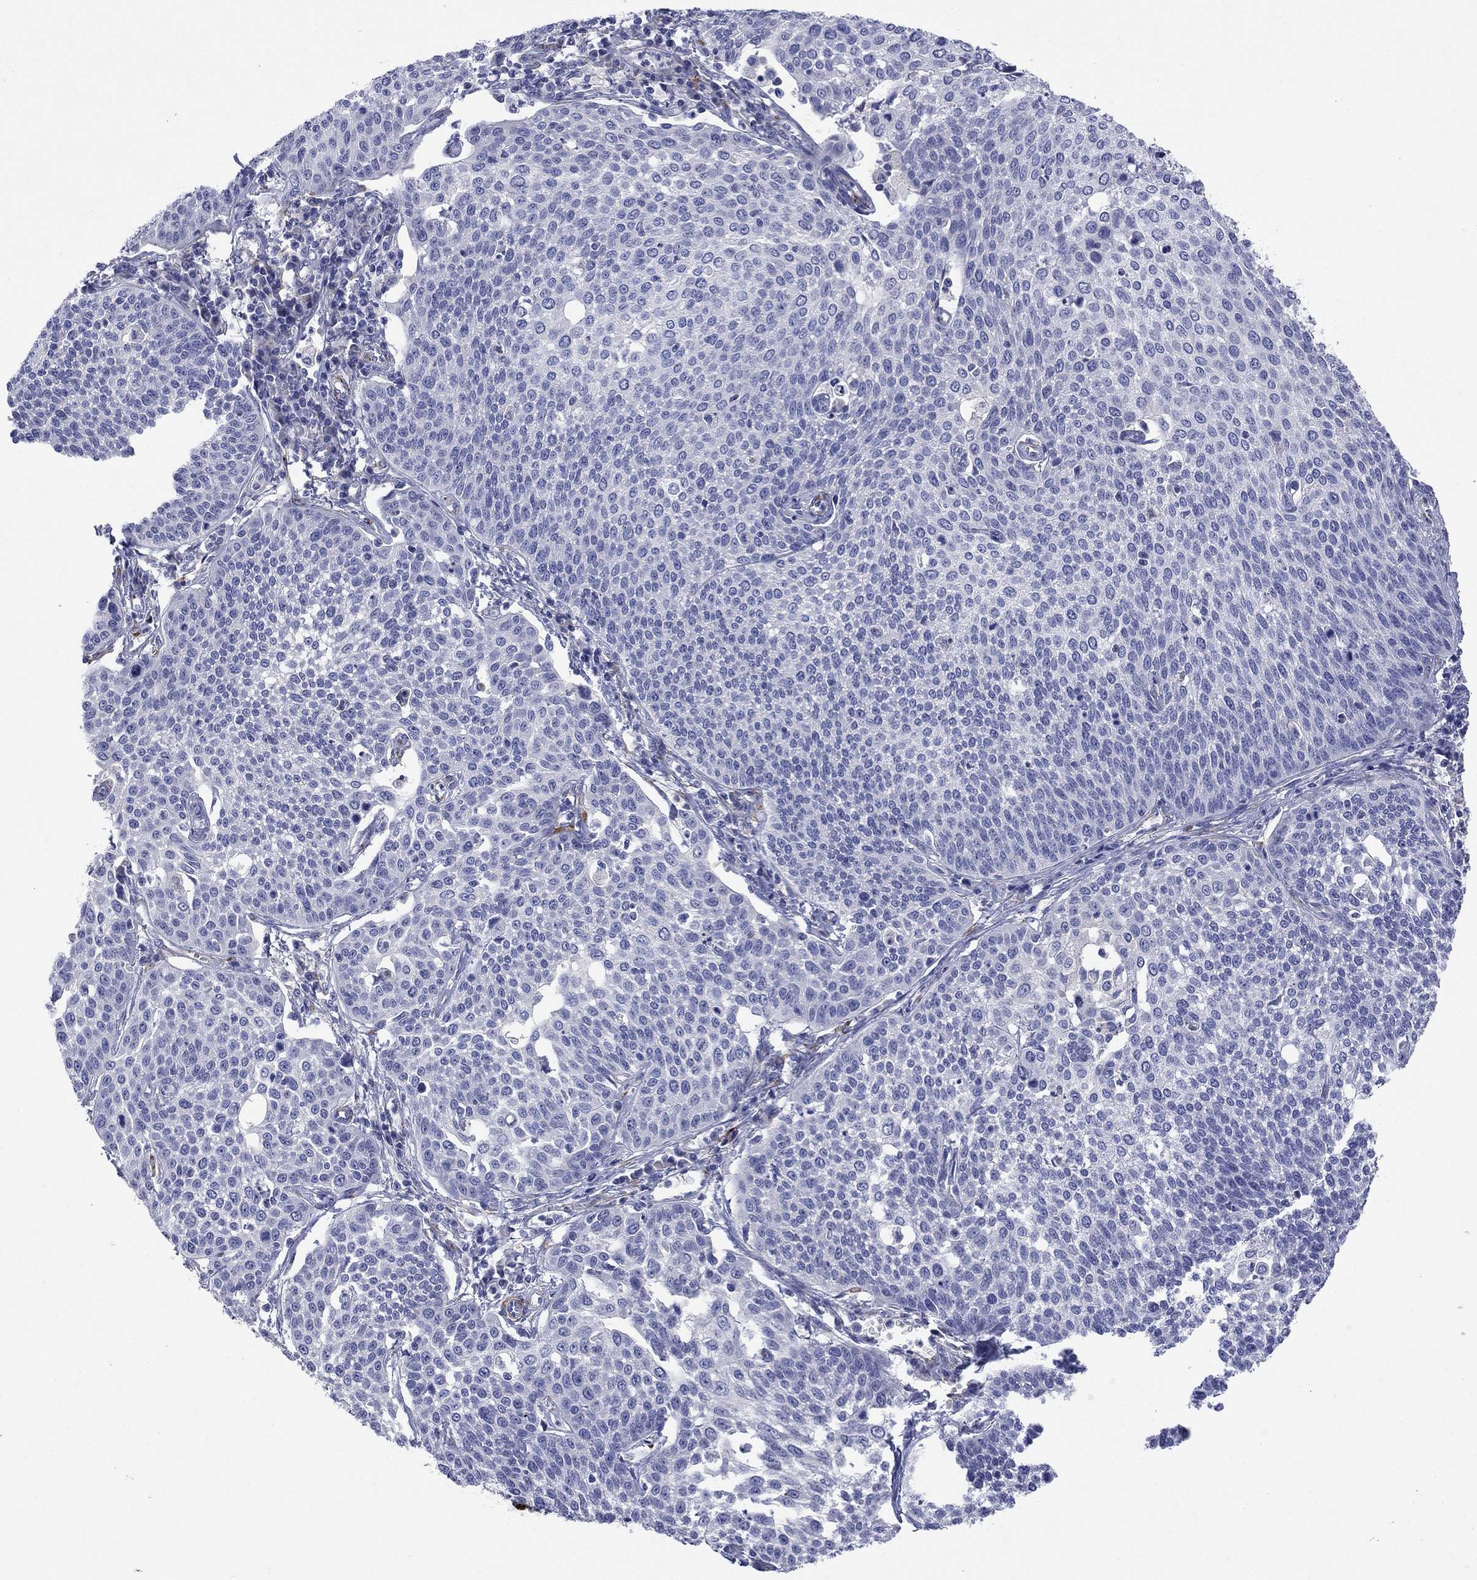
{"staining": {"intensity": "negative", "quantity": "none", "location": "none"}, "tissue": "cervical cancer", "cell_type": "Tumor cells", "image_type": "cancer", "snomed": [{"axis": "morphology", "description": "Squamous cell carcinoma, NOS"}, {"axis": "topography", "description": "Cervix"}], "caption": "Immunohistochemistry of human cervical squamous cell carcinoma reveals no positivity in tumor cells.", "gene": "PTPRZ1", "patient": {"sex": "female", "age": 34}}